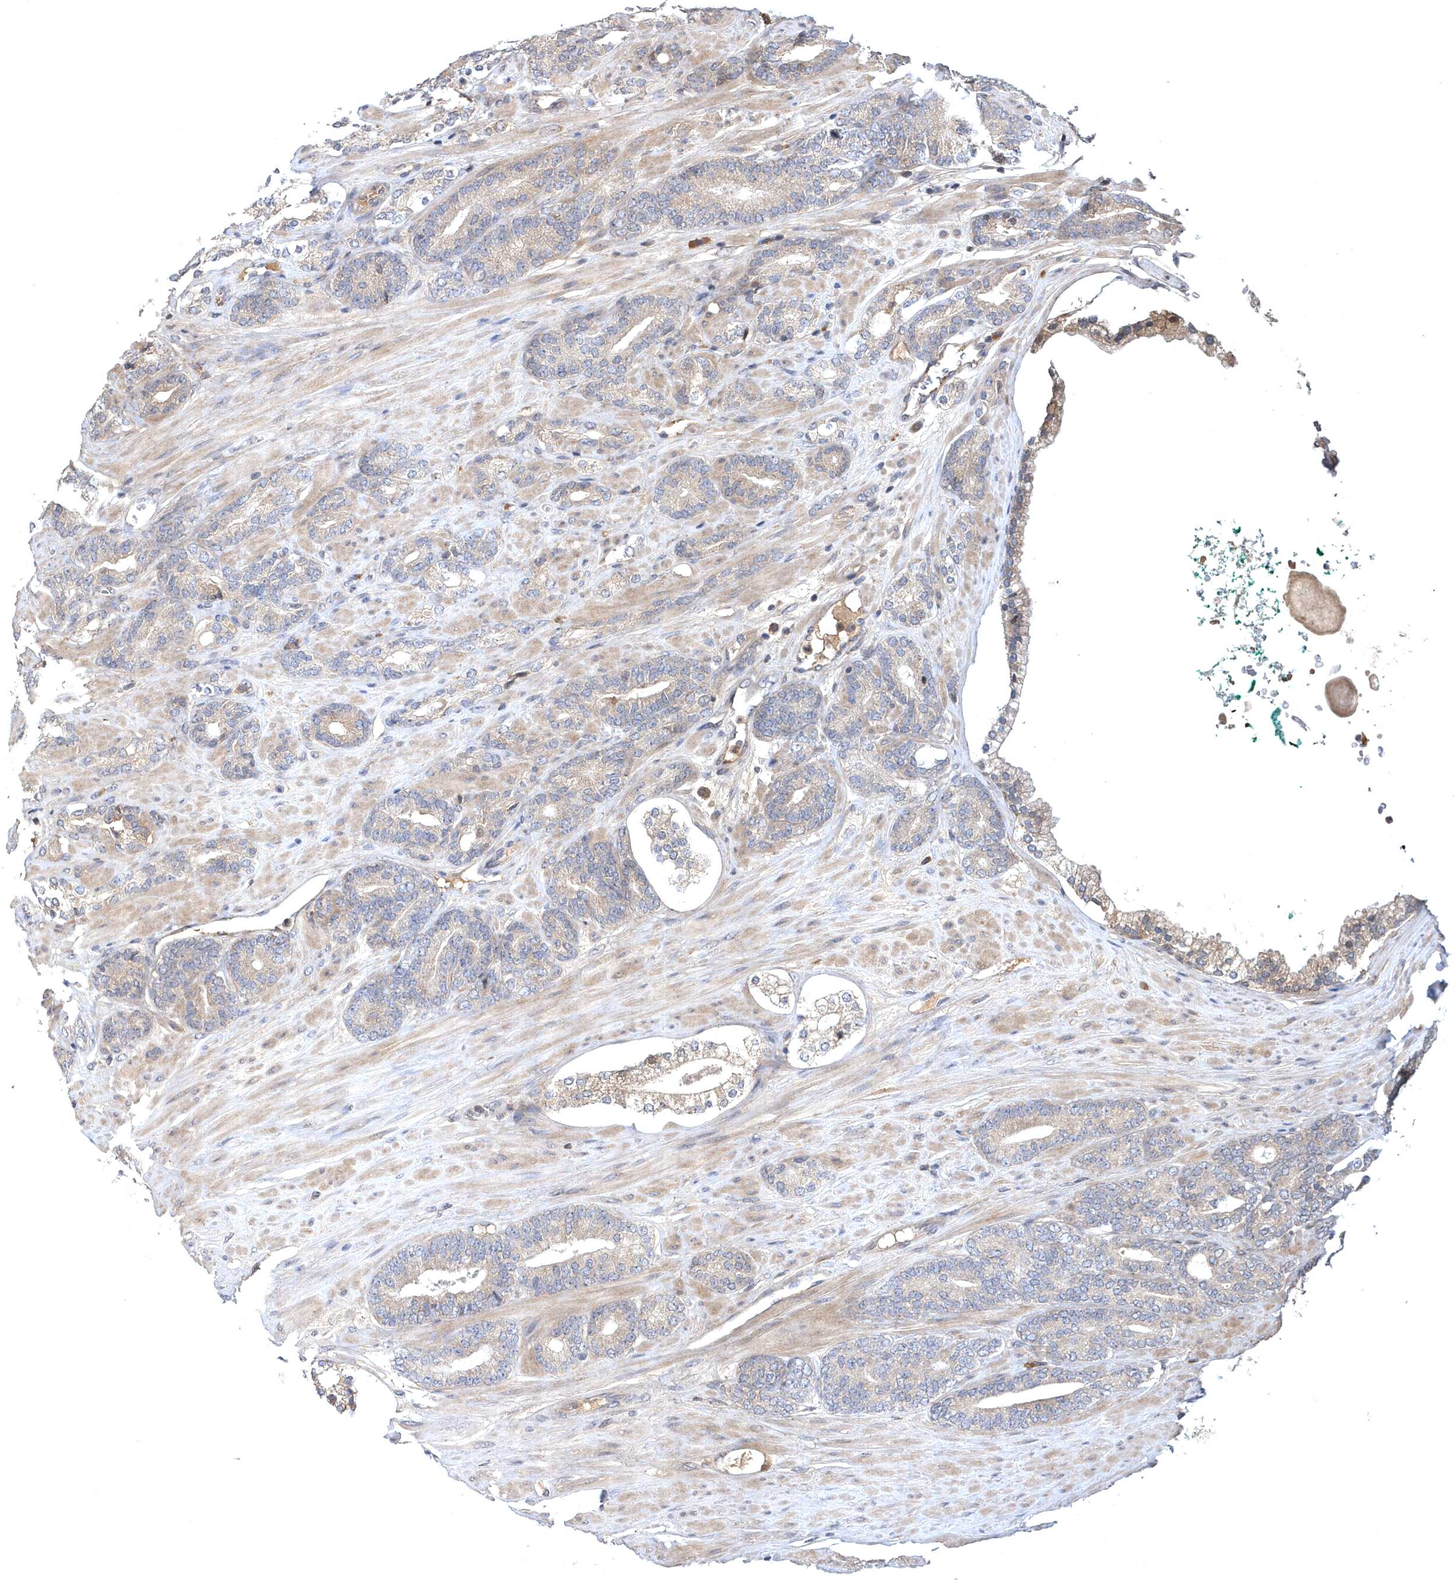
{"staining": {"intensity": "weak", "quantity": "<25%", "location": "cytoplasmic/membranous"}, "tissue": "prostate cancer", "cell_type": "Tumor cells", "image_type": "cancer", "snomed": [{"axis": "morphology", "description": "Adenocarcinoma, Low grade"}, {"axis": "topography", "description": "Prostate"}], "caption": "This is a histopathology image of immunohistochemistry staining of prostate cancer (low-grade adenocarcinoma), which shows no positivity in tumor cells.", "gene": "HMGCS1", "patient": {"sex": "male", "age": 63}}